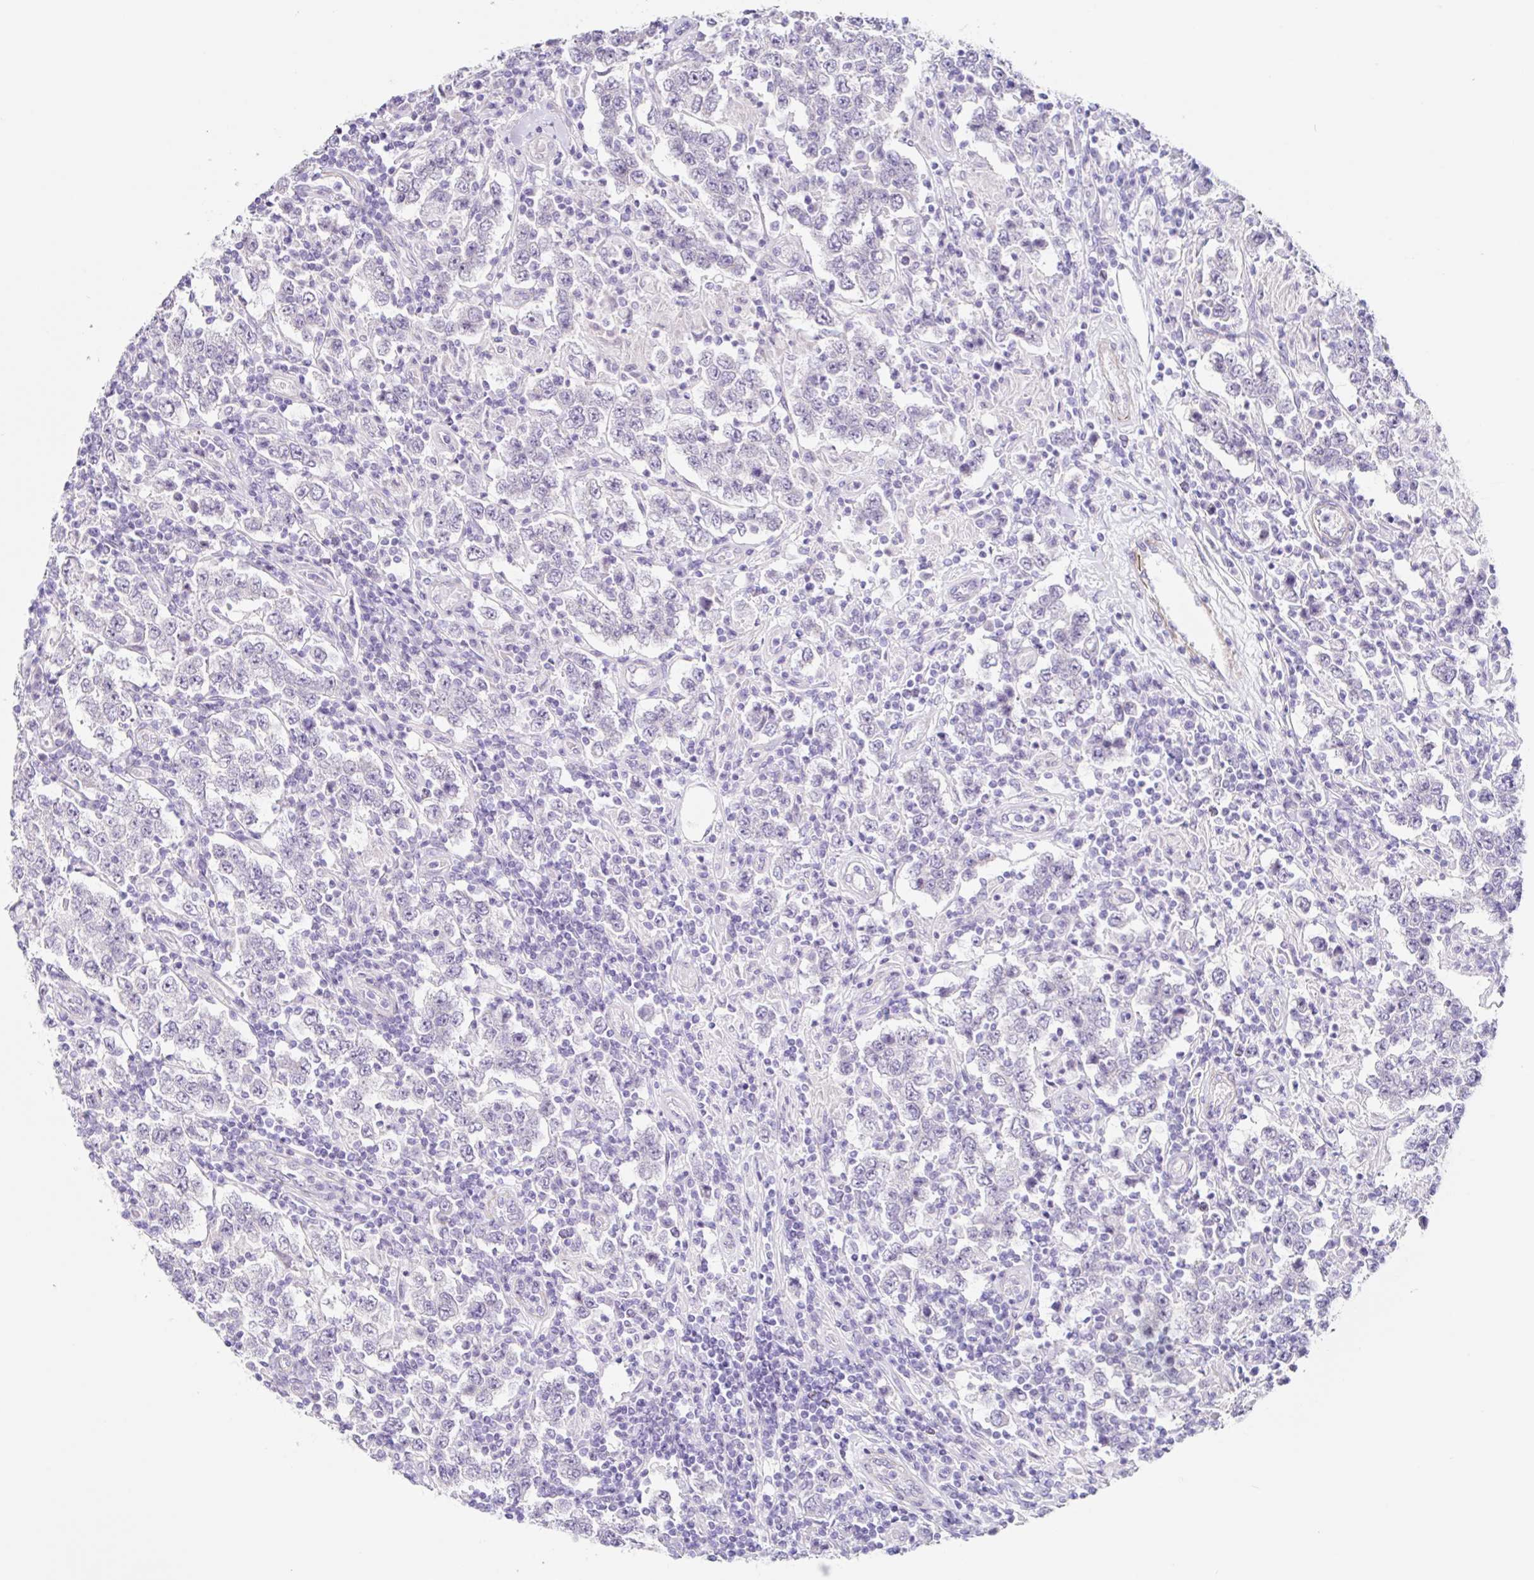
{"staining": {"intensity": "negative", "quantity": "none", "location": "none"}, "tissue": "testis cancer", "cell_type": "Tumor cells", "image_type": "cancer", "snomed": [{"axis": "morphology", "description": "Normal tissue, NOS"}, {"axis": "morphology", "description": "Urothelial carcinoma, High grade"}, {"axis": "morphology", "description": "Seminoma, NOS"}, {"axis": "morphology", "description": "Carcinoma, Embryonal, NOS"}, {"axis": "topography", "description": "Urinary bladder"}, {"axis": "topography", "description": "Testis"}], "caption": "A photomicrograph of testis cancer stained for a protein shows no brown staining in tumor cells.", "gene": "DCAF17", "patient": {"sex": "male", "age": 41}}